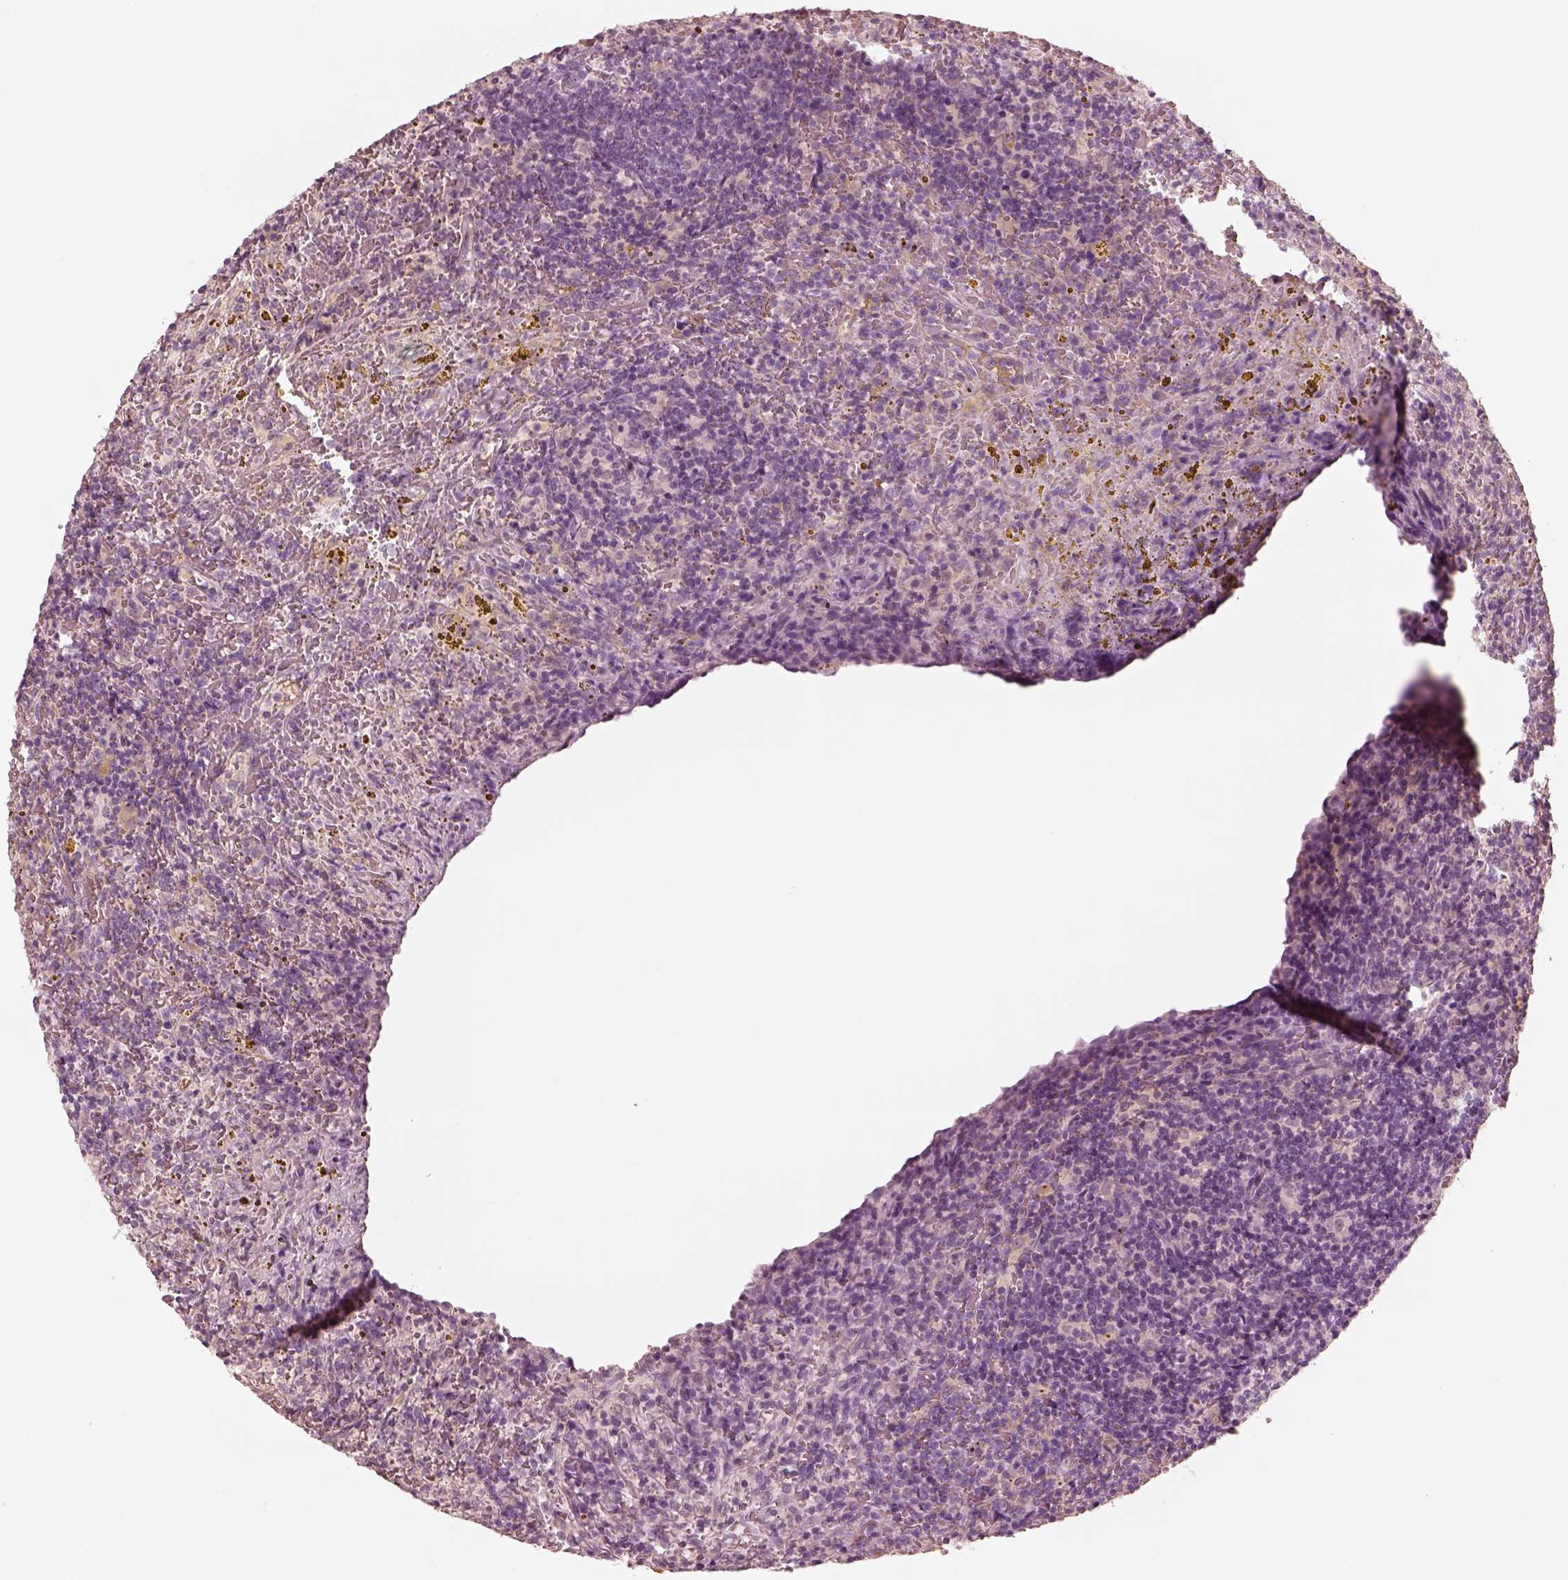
{"staining": {"intensity": "negative", "quantity": "none", "location": "none"}, "tissue": "lymphoma", "cell_type": "Tumor cells", "image_type": "cancer", "snomed": [{"axis": "morphology", "description": "Malignant lymphoma, non-Hodgkin's type, Low grade"}, {"axis": "topography", "description": "Spleen"}], "caption": "DAB immunohistochemical staining of lymphoma shows no significant staining in tumor cells. (Brightfield microscopy of DAB immunohistochemistry (IHC) at high magnification).", "gene": "DNAAF9", "patient": {"sex": "female", "age": 70}}